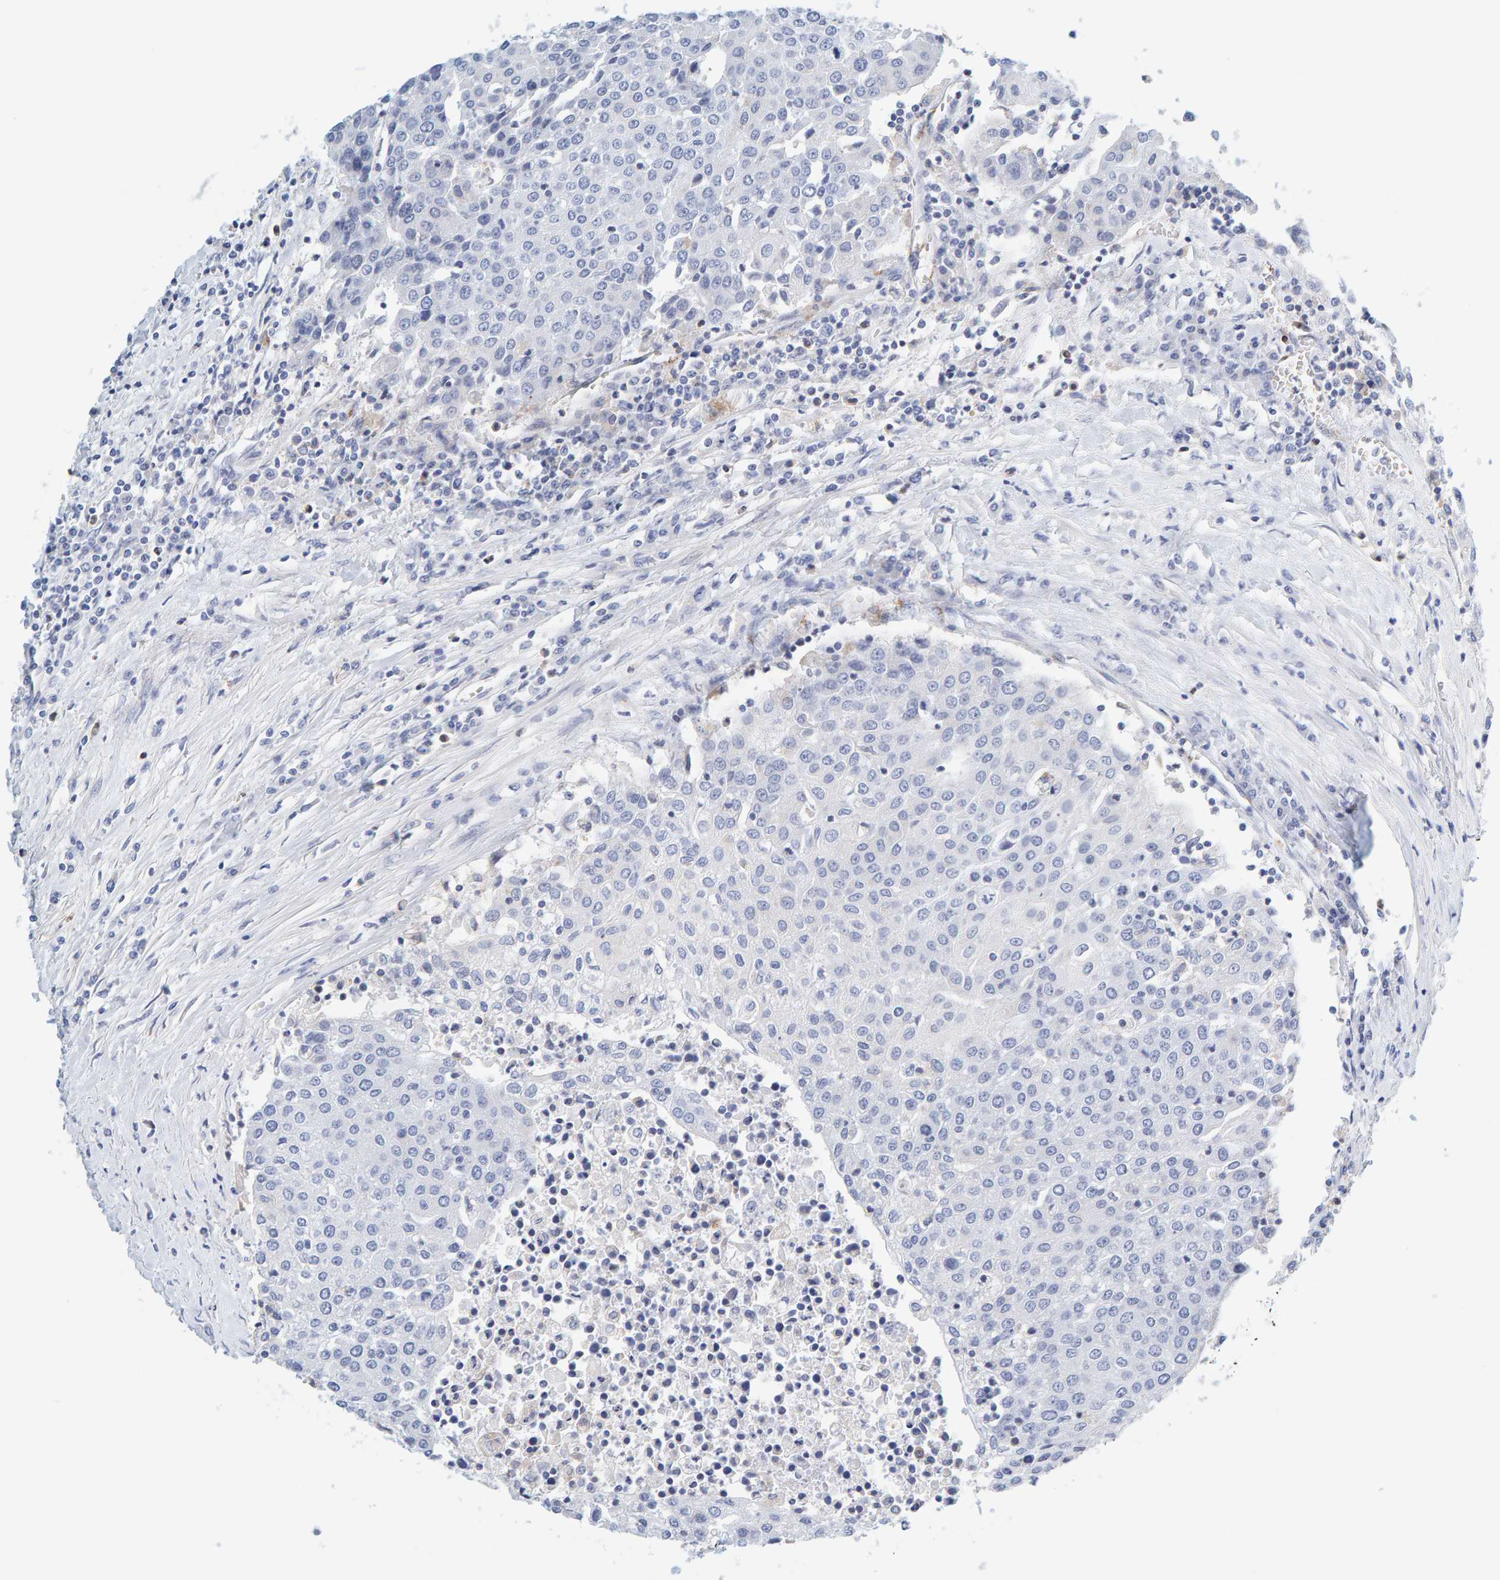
{"staining": {"intensity": "negative", "quantity": "none", "location": "none"}, "tissue": "urothelial cancer", "cell_type": "Tumor cells", "image_type": "cancer", "snomed": [{"axis": "morphology", "description": "Urothelial carcinoma, High grade"}, {"axis": "topography", "description": "Urinary bladder"}], "caption": "Immunohistochemical staining of high-grade urothelial carcinoma shows no significant expression in tumor cells.", "gene": "MOG", "patient": {"sex": "female", "age": 85}}